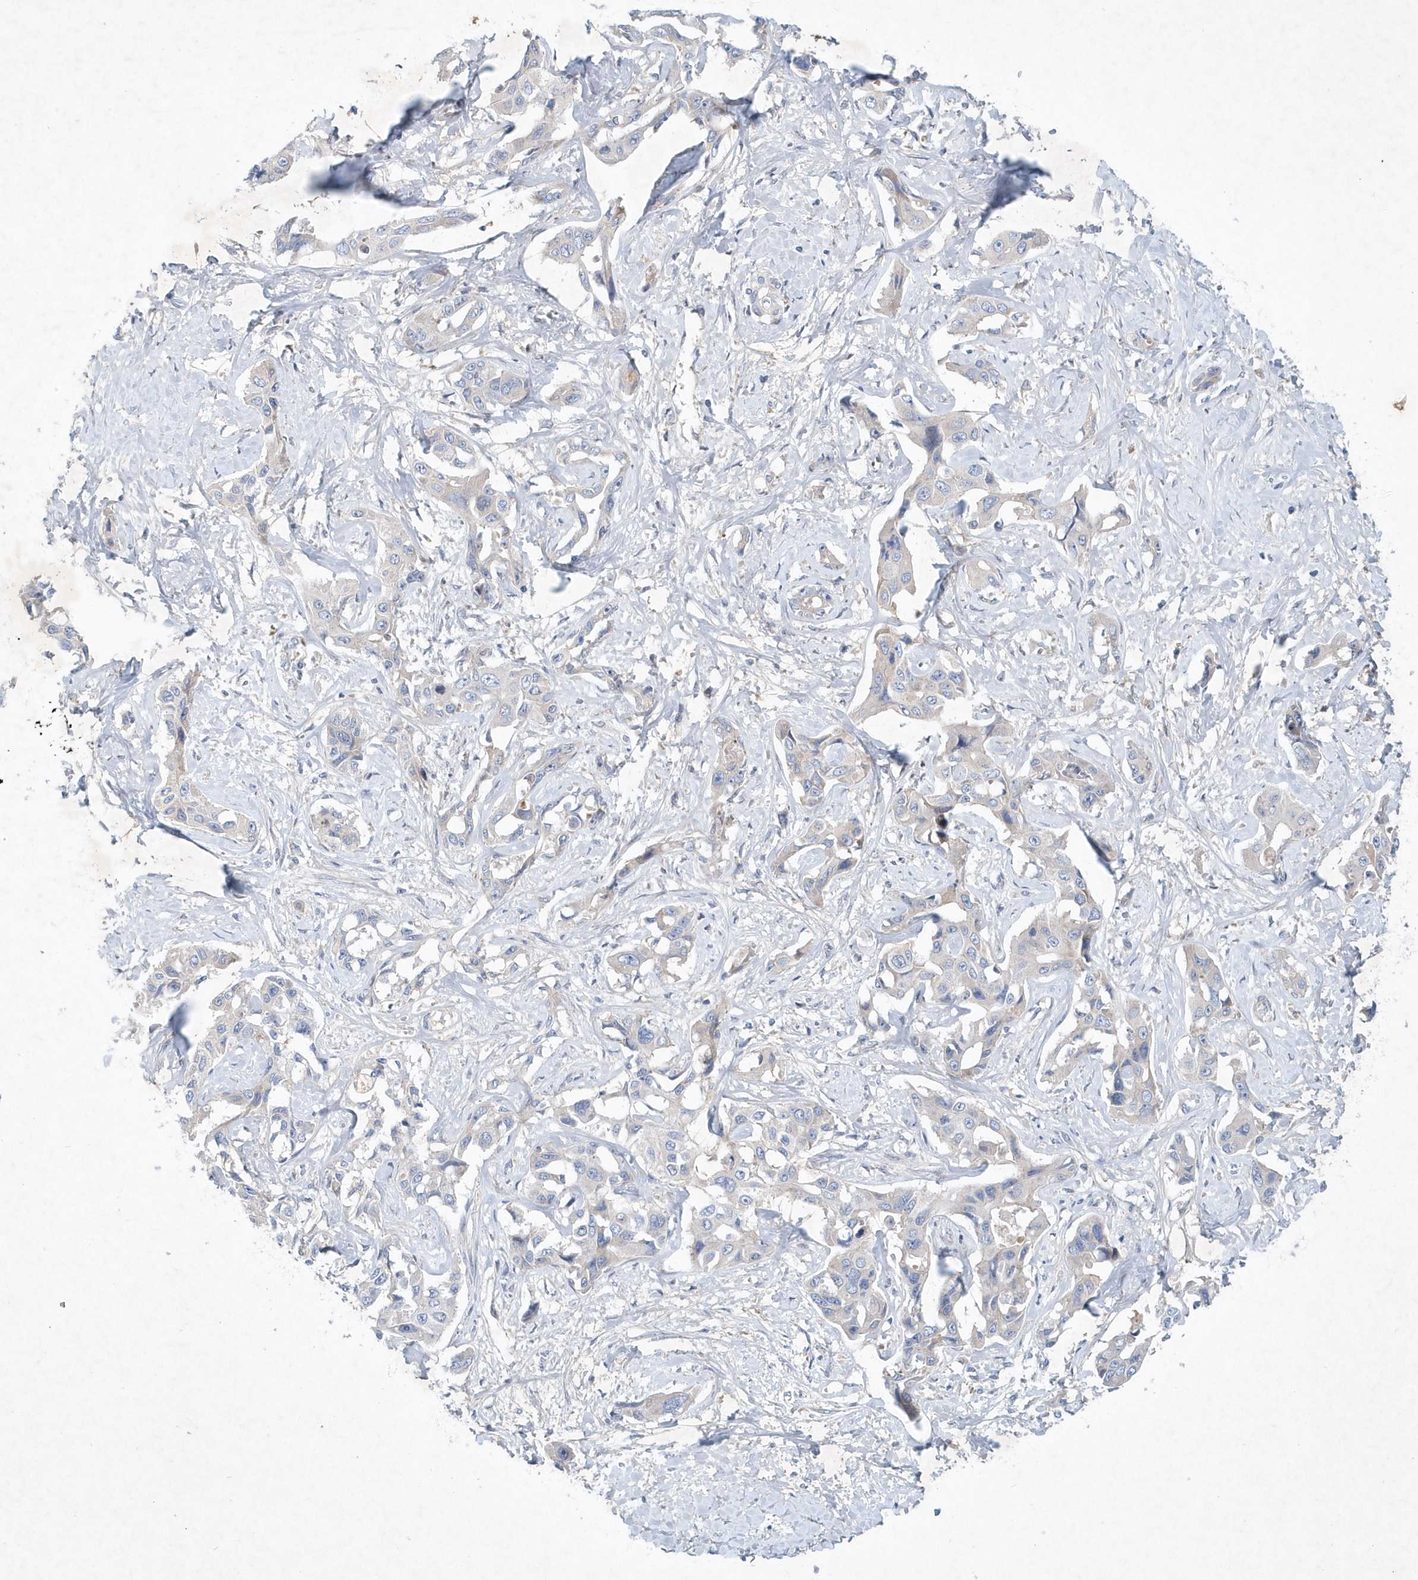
{"staining": {"intensity": "negative", "quantity": "none", "location": "none"}, "tissue": "liver cancer", "cell_type": "Tumor cells", "image_type": "cancer", "snomed": [{"axis": "morphology", "description": "Cholangiocarcinoma"}, {"axis": "topography", "description": "Liver"}], "caption": "A photomicrograph of human cholangiocarcinoma (liver) is negative for staining in tumor cells.", "gene": "P2RY10", "patient": {"sex": "male", "age": 59}}